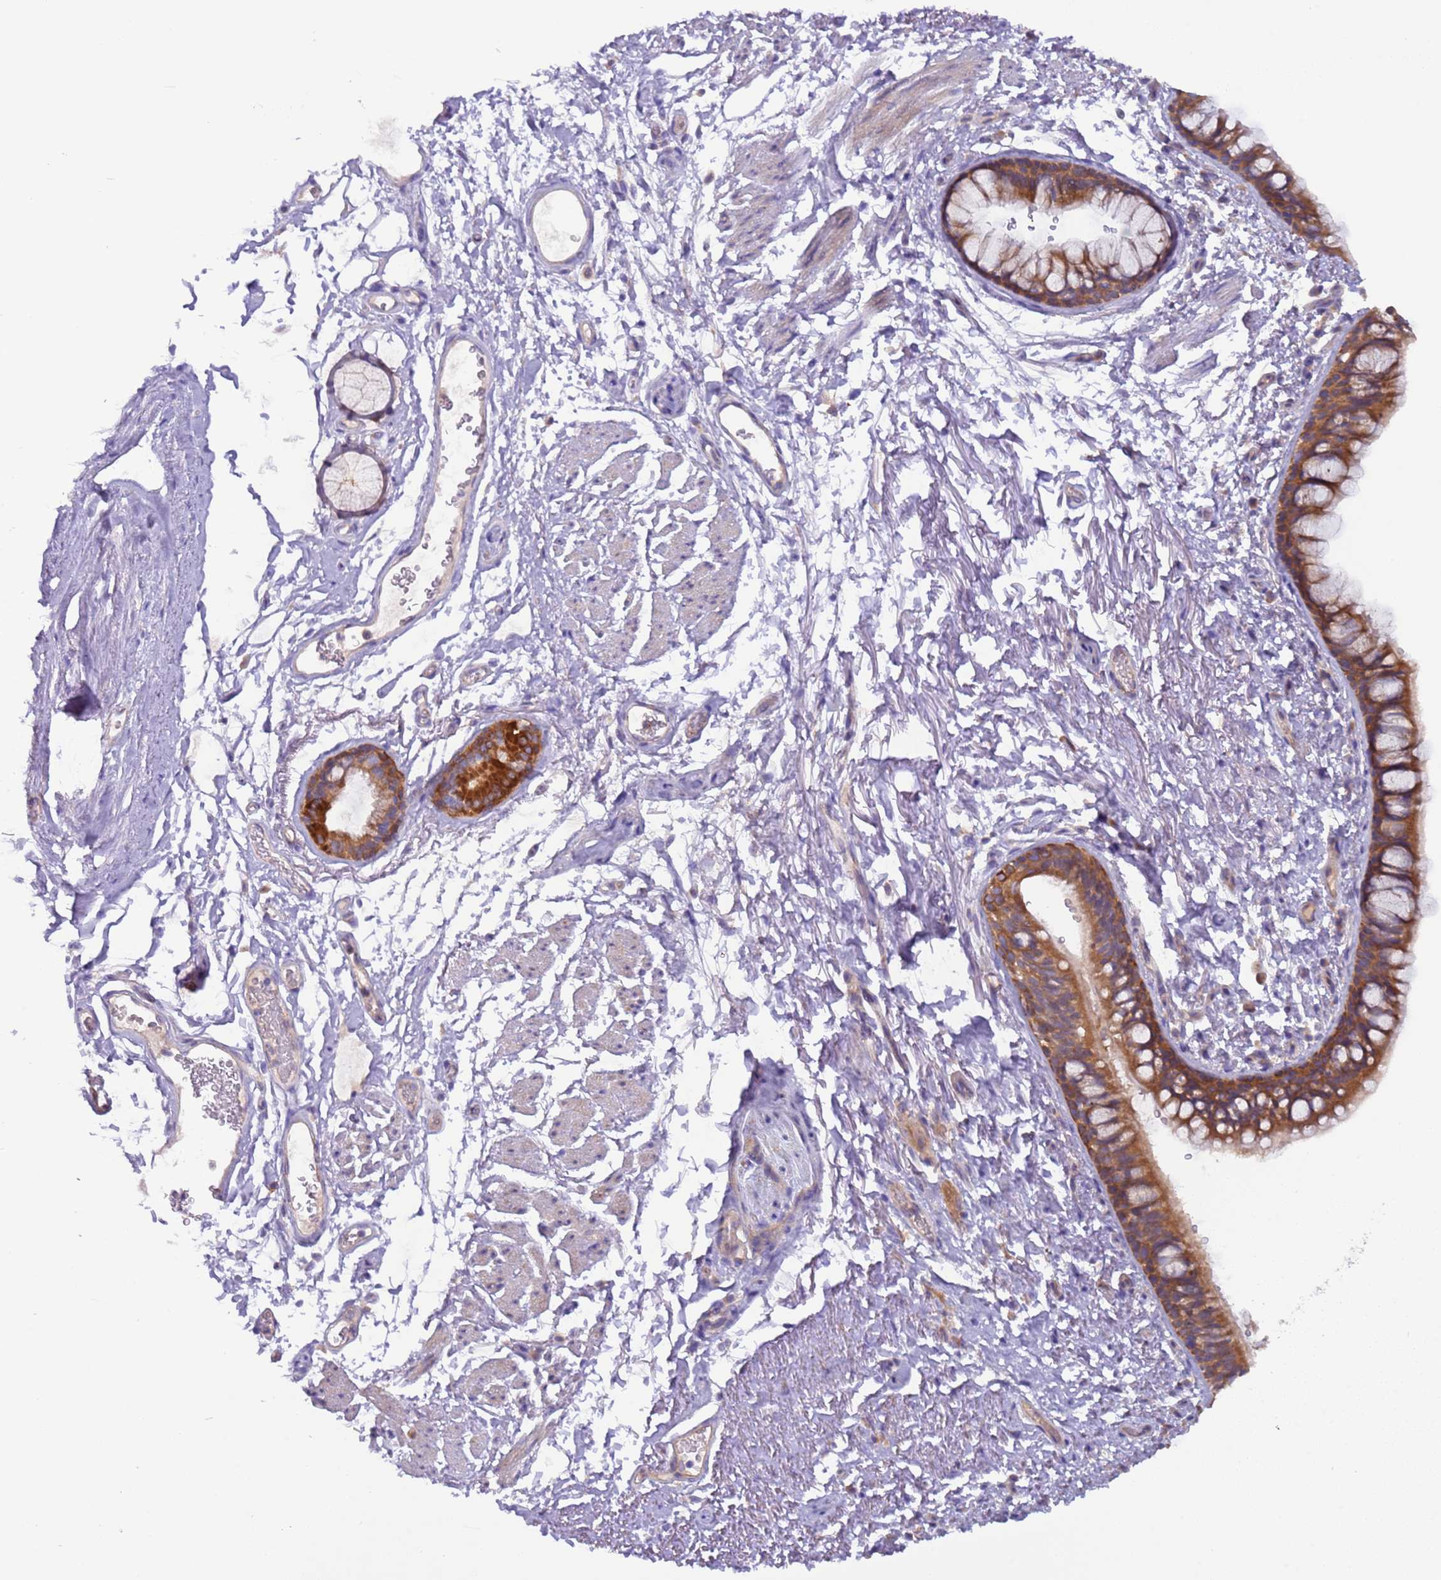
{"staining": {"intensity": "strong", "quantity": ">75%", "location": "cytoplasmic/membranous"}, "tissue": "bronchus", "cell_type": "Respiratory epithelial cells", "image_type": "normal", "snomed": [{"axis": "morphology", "description": "Normal tissue, NOS"}, {"axis": "topography", "description": "Cartilage tissue"}, {"axis": "topography", "description": "Bronchus"}], "caption": "Immunohistochemistry photomicrograph of normal bronchus: bronchus stained using immunohistochemistry (IHC) demonstrates high levels of strong protein expression localized specifically in the cytoplasmic/membranous of respiratory epithelial cells, appearing as a cytoplasmic/membranous brown color.", "gene": "UQCRQ", "patient": {"sex": "female", "age": 73}}